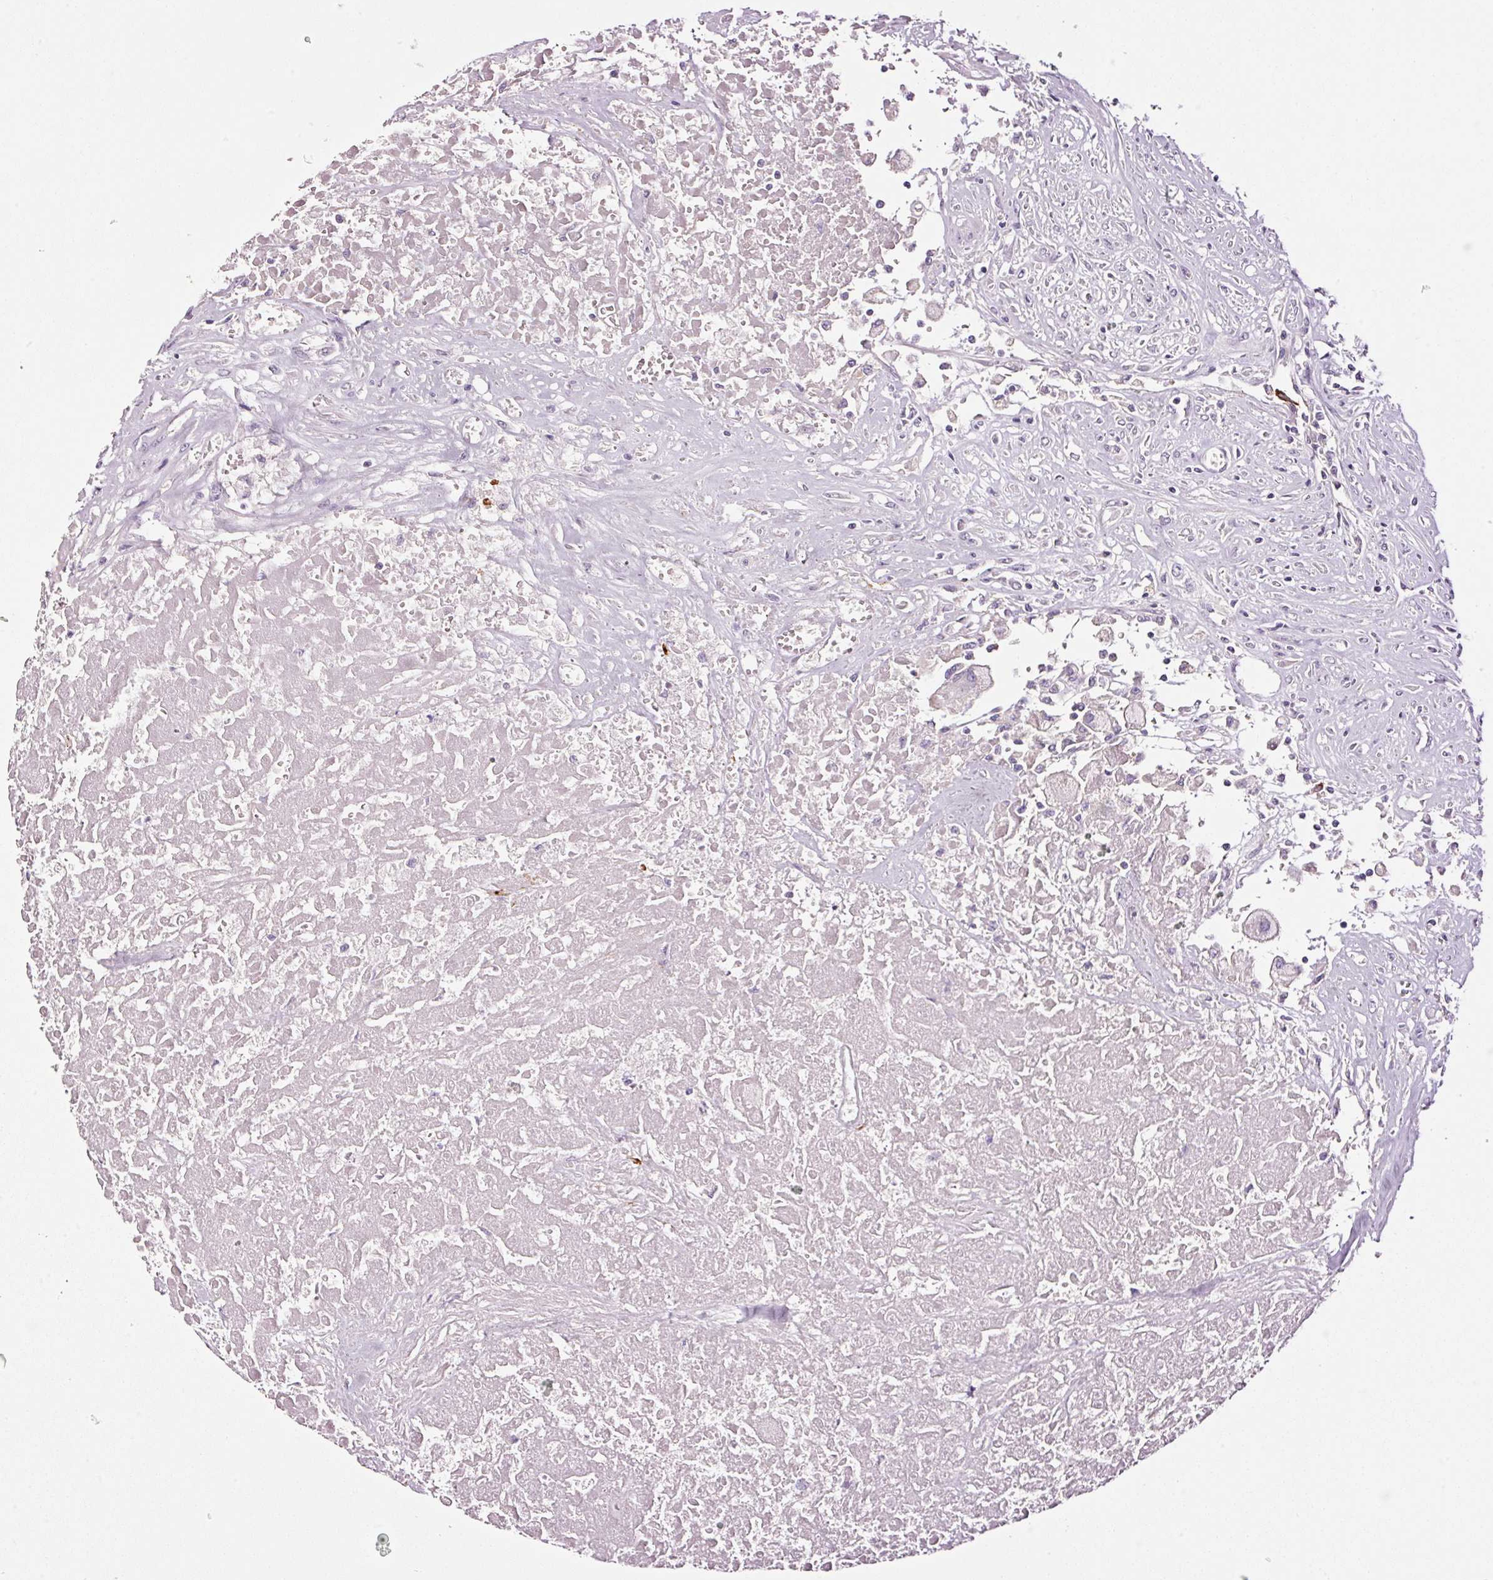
{"staining": {"intensity": "negative", "quantity": "none", "location": "none"}, "tissue": "testis cancer", "cell_type": "Tumor cells", "image_type": "cancer", "snomed": [{"axis": "morphology", "description": "Seminoma, NOS"}, {"axis": "morphology", "description": "Carcinoma, Embryonal, NOS"}, {"axis": "topography", "description": "Testis"}], "caption": "This is a histopathology image of immunohistochemistry staining of testis embryonal carcinoma, which shows no expression in tumor cells.", "gene": "LAMP3", "patient": {"sex": "male", "age": 43}}